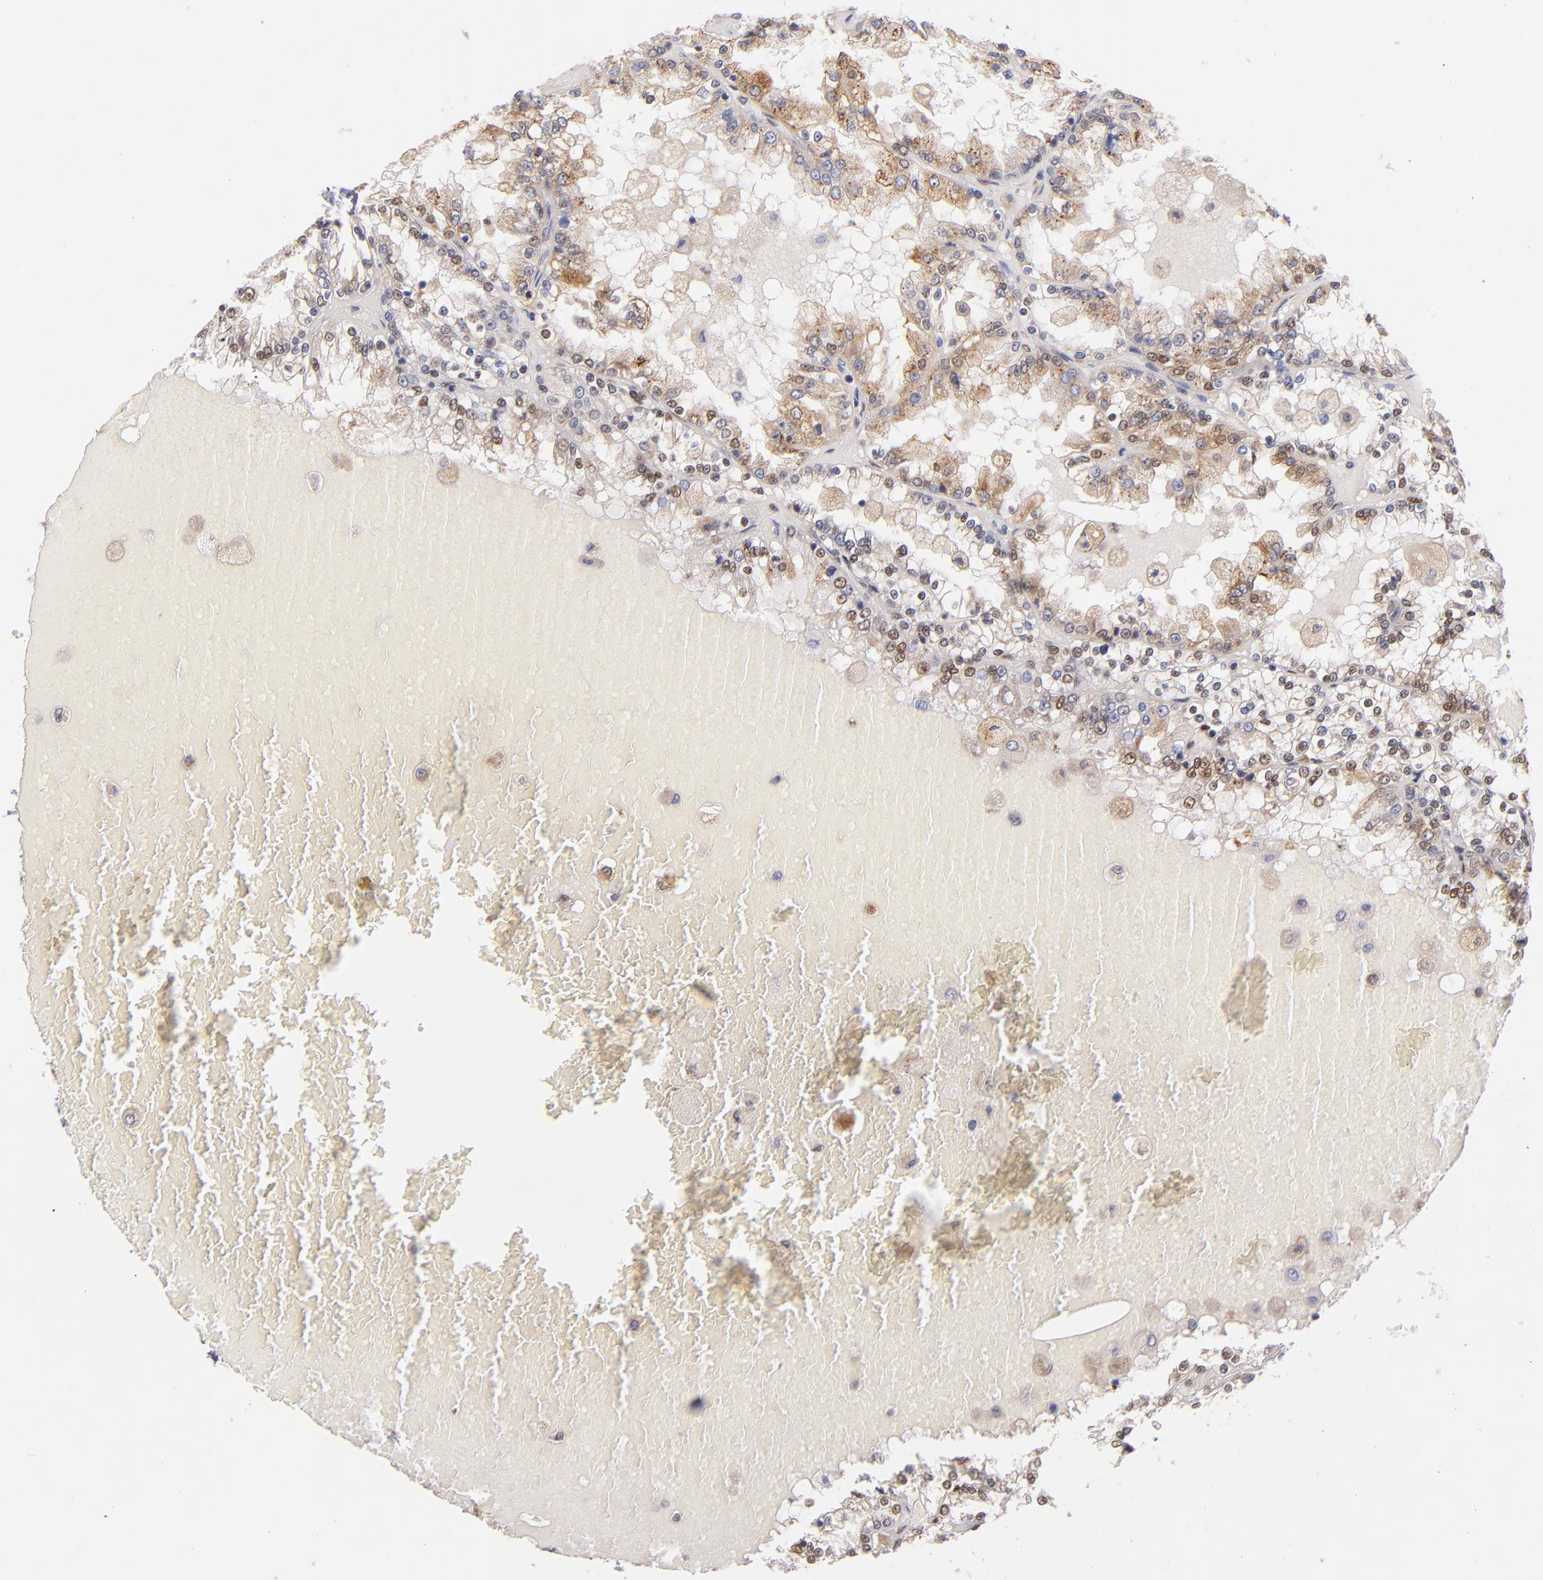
{"staining": {"intensity": "weak", "quantity": "<25%", "location": "cytoplasmic/membranous,nuclear"}, "tissue": "renal cancer", "cell_type": "Tumor cells", "image_type": "cancer", "snomed": [{"axis": "morphology", "description": "Adenocarcinoma, NOS"}, {"axis": "topography", "description": "Kidney"}], "caption": "An immunohistochemistry micrograph of renal cancer (adenocarcinoma) is shown. There is no staining in tumor cells of renal cancer (adenocarcinoma).", "gene": "SRF", "patient": {"sex": "female", "age": 56}}